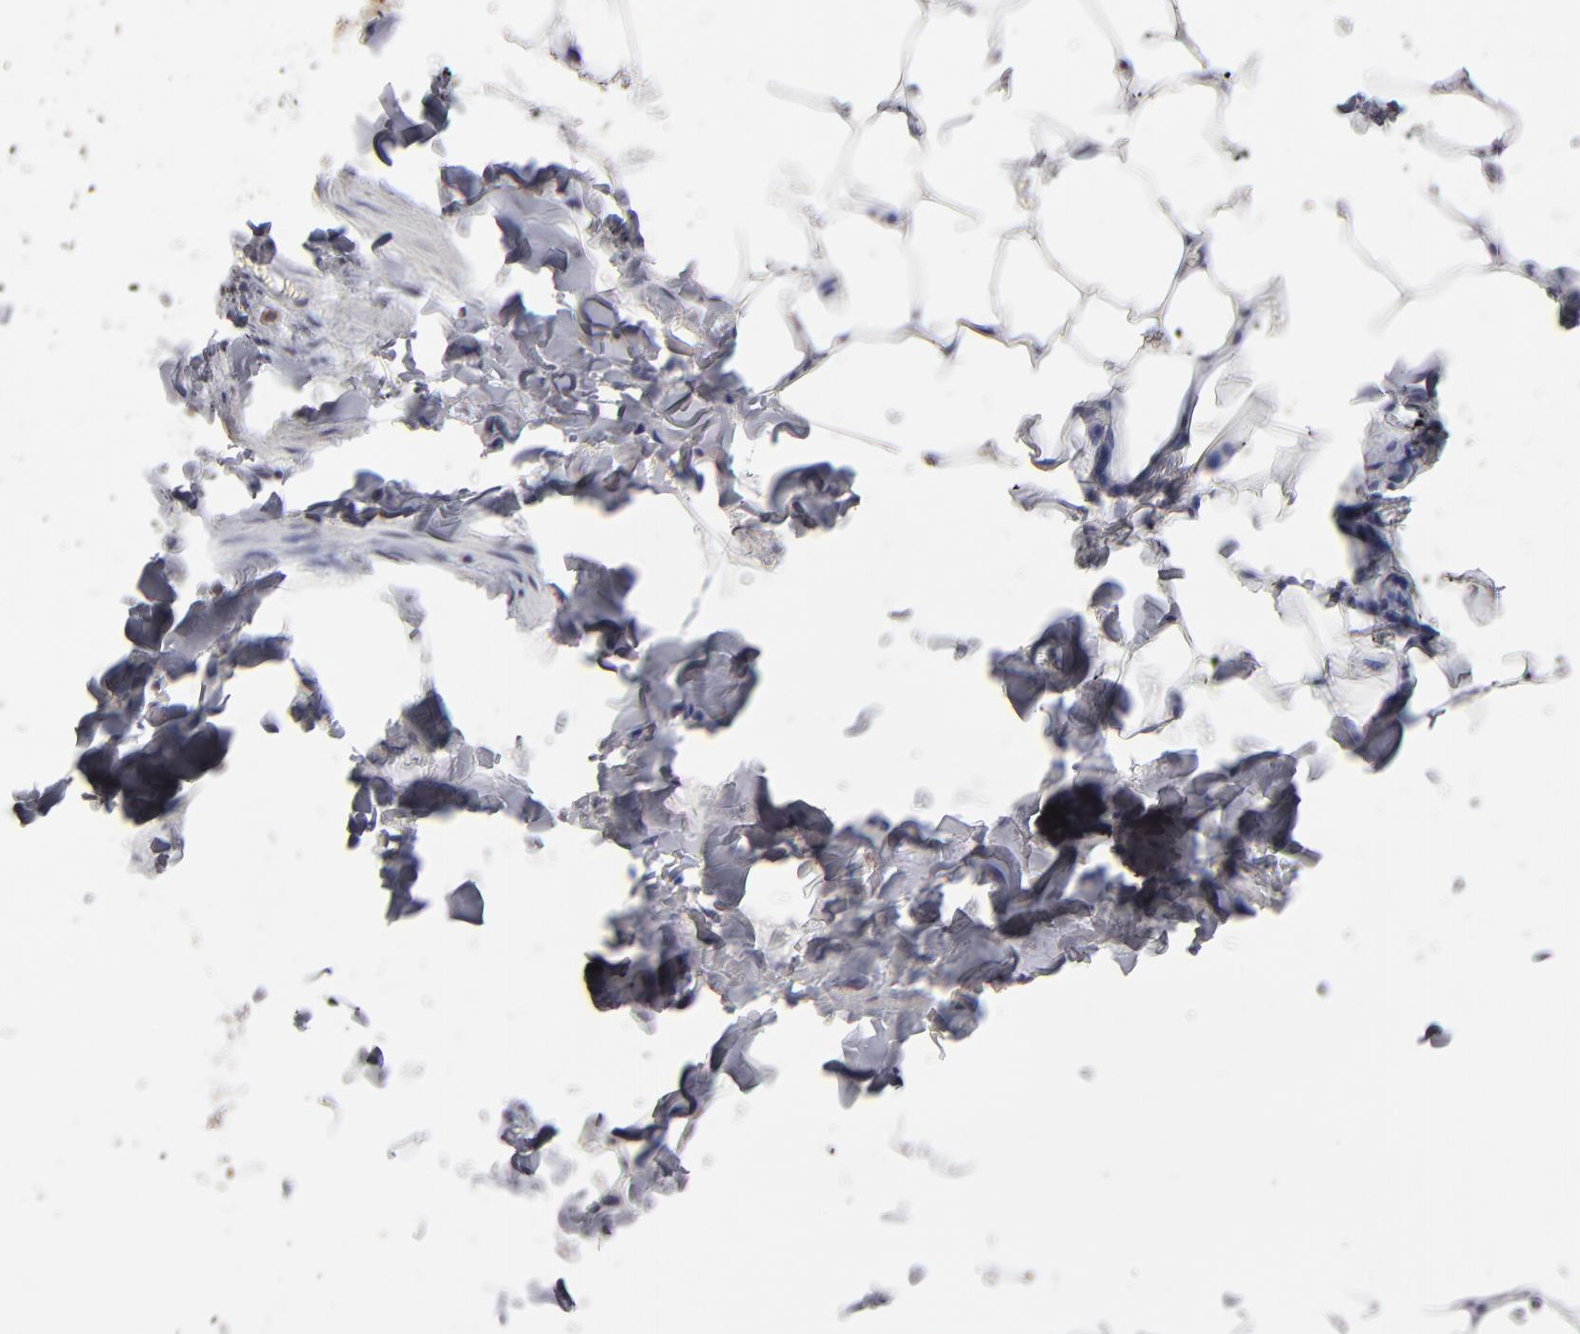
{"staining": {"intensity": "negative", "quantity": "none", "location": "none"}, "tissue": "soft tissue", "cell_type": "Fibroblasts", "image_type": "normal", "snomed": [{"axis": "morphology", "description": "Normal tissue, NOS"}, {"axis": "topography", "description": "Vascular tissue"}], "caption": "Immunohistochemical staining of unremarkable human soft tissue reveals no significant staining in fibroblasts.", "gene": "GLCCI1", "patient": {"sex": "male", "age": 41}}